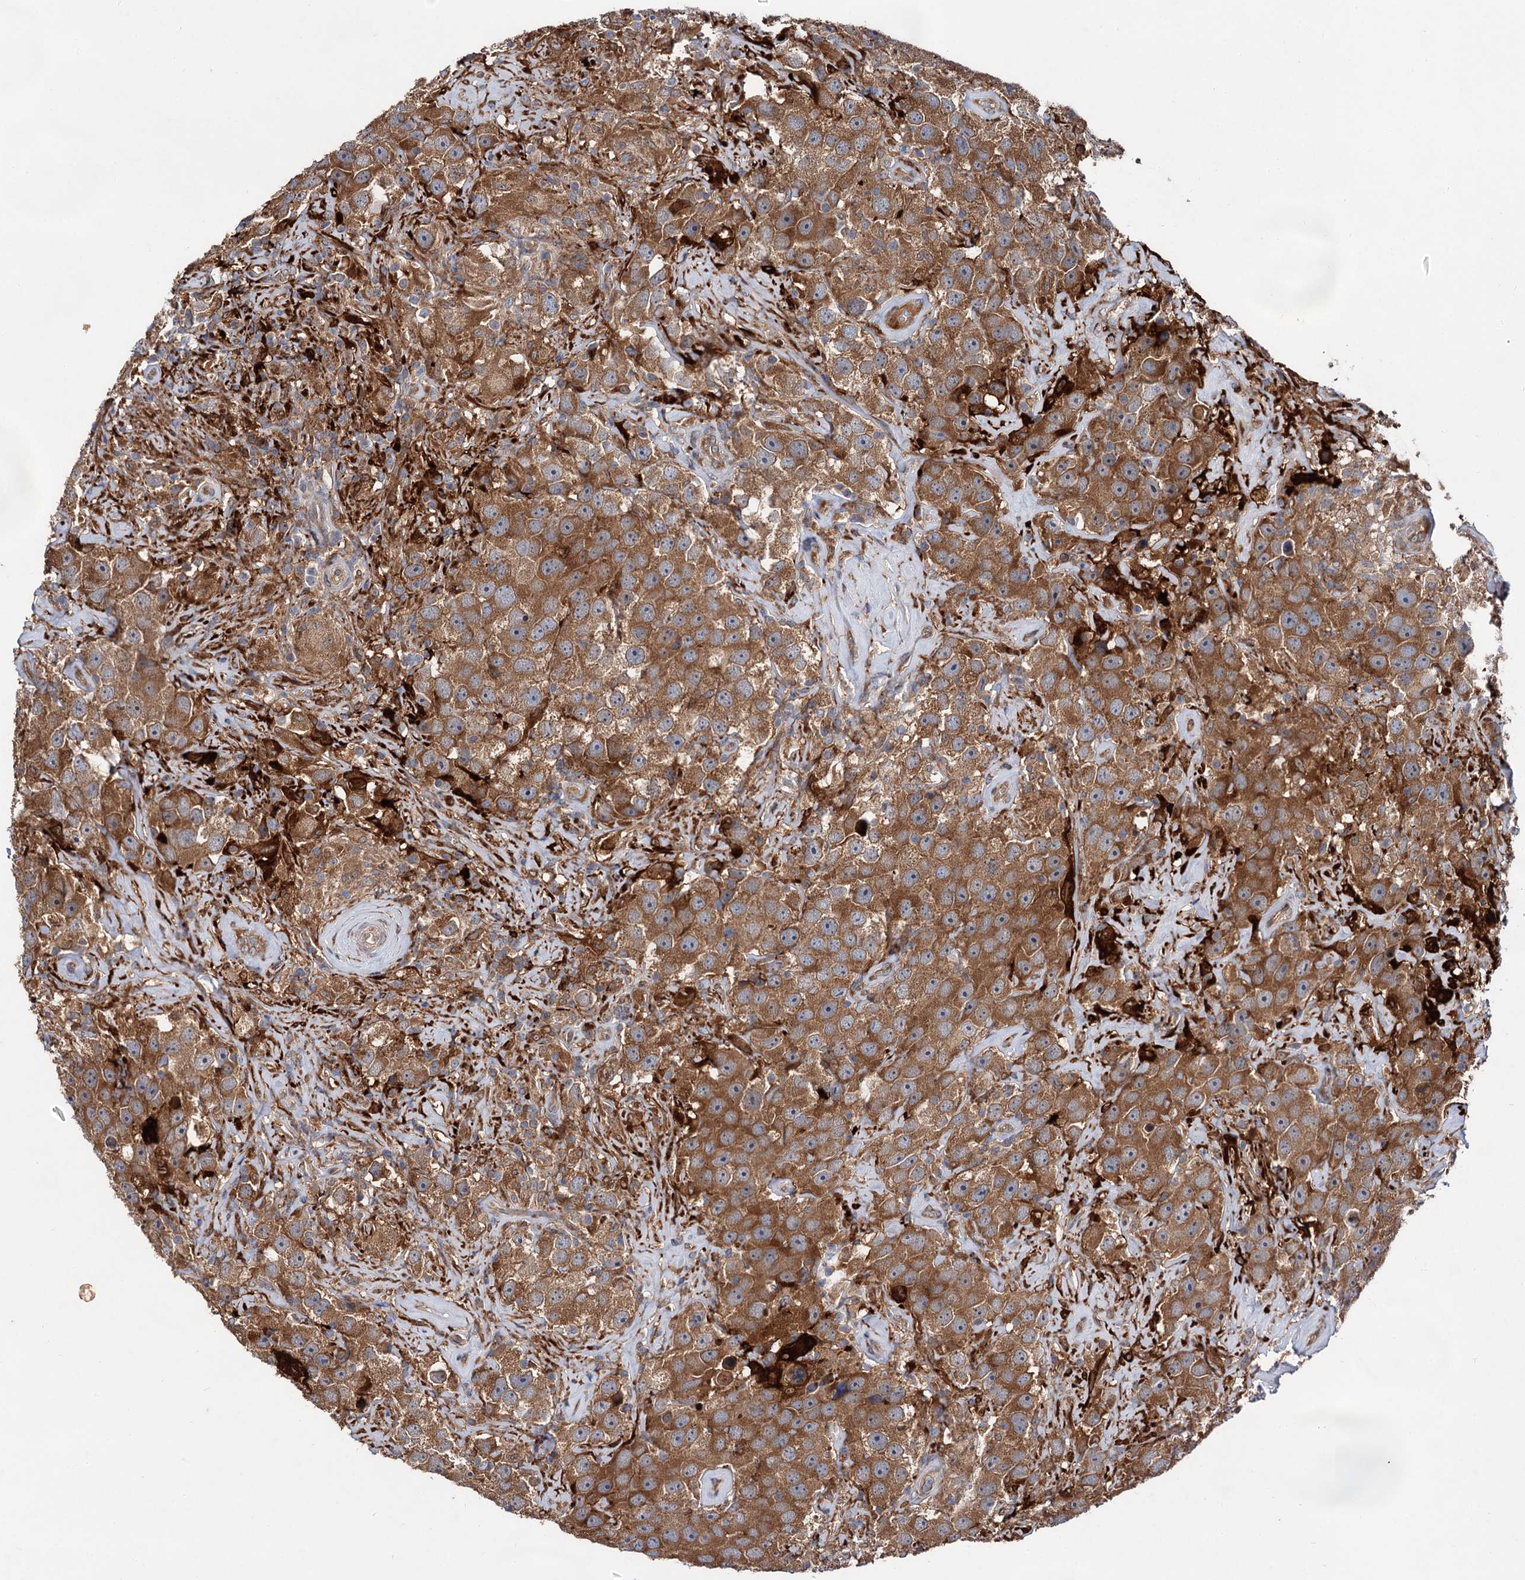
{"staining": {"intensity": "strong", "quantity": ">75%", "location": "cytoplasmic/membranous"}, "tissue": "testis cancer", "cell_type": "Tumor cells", "image_type": "cancer", "snomed": [{"axis": "morphology", "description": "Seminoma, NOS"}, {"axis": "topography", "description": "Testis"}], "caption": "A brown stain shows strong cytoplasmic/membranous positivity of a protein in human testis seminoma tumor cells. (DAB = brown stain, brightfield microscopy at high magnification).", "gene": "NAA25", "patient": {"sex": "male", "age": 49}}